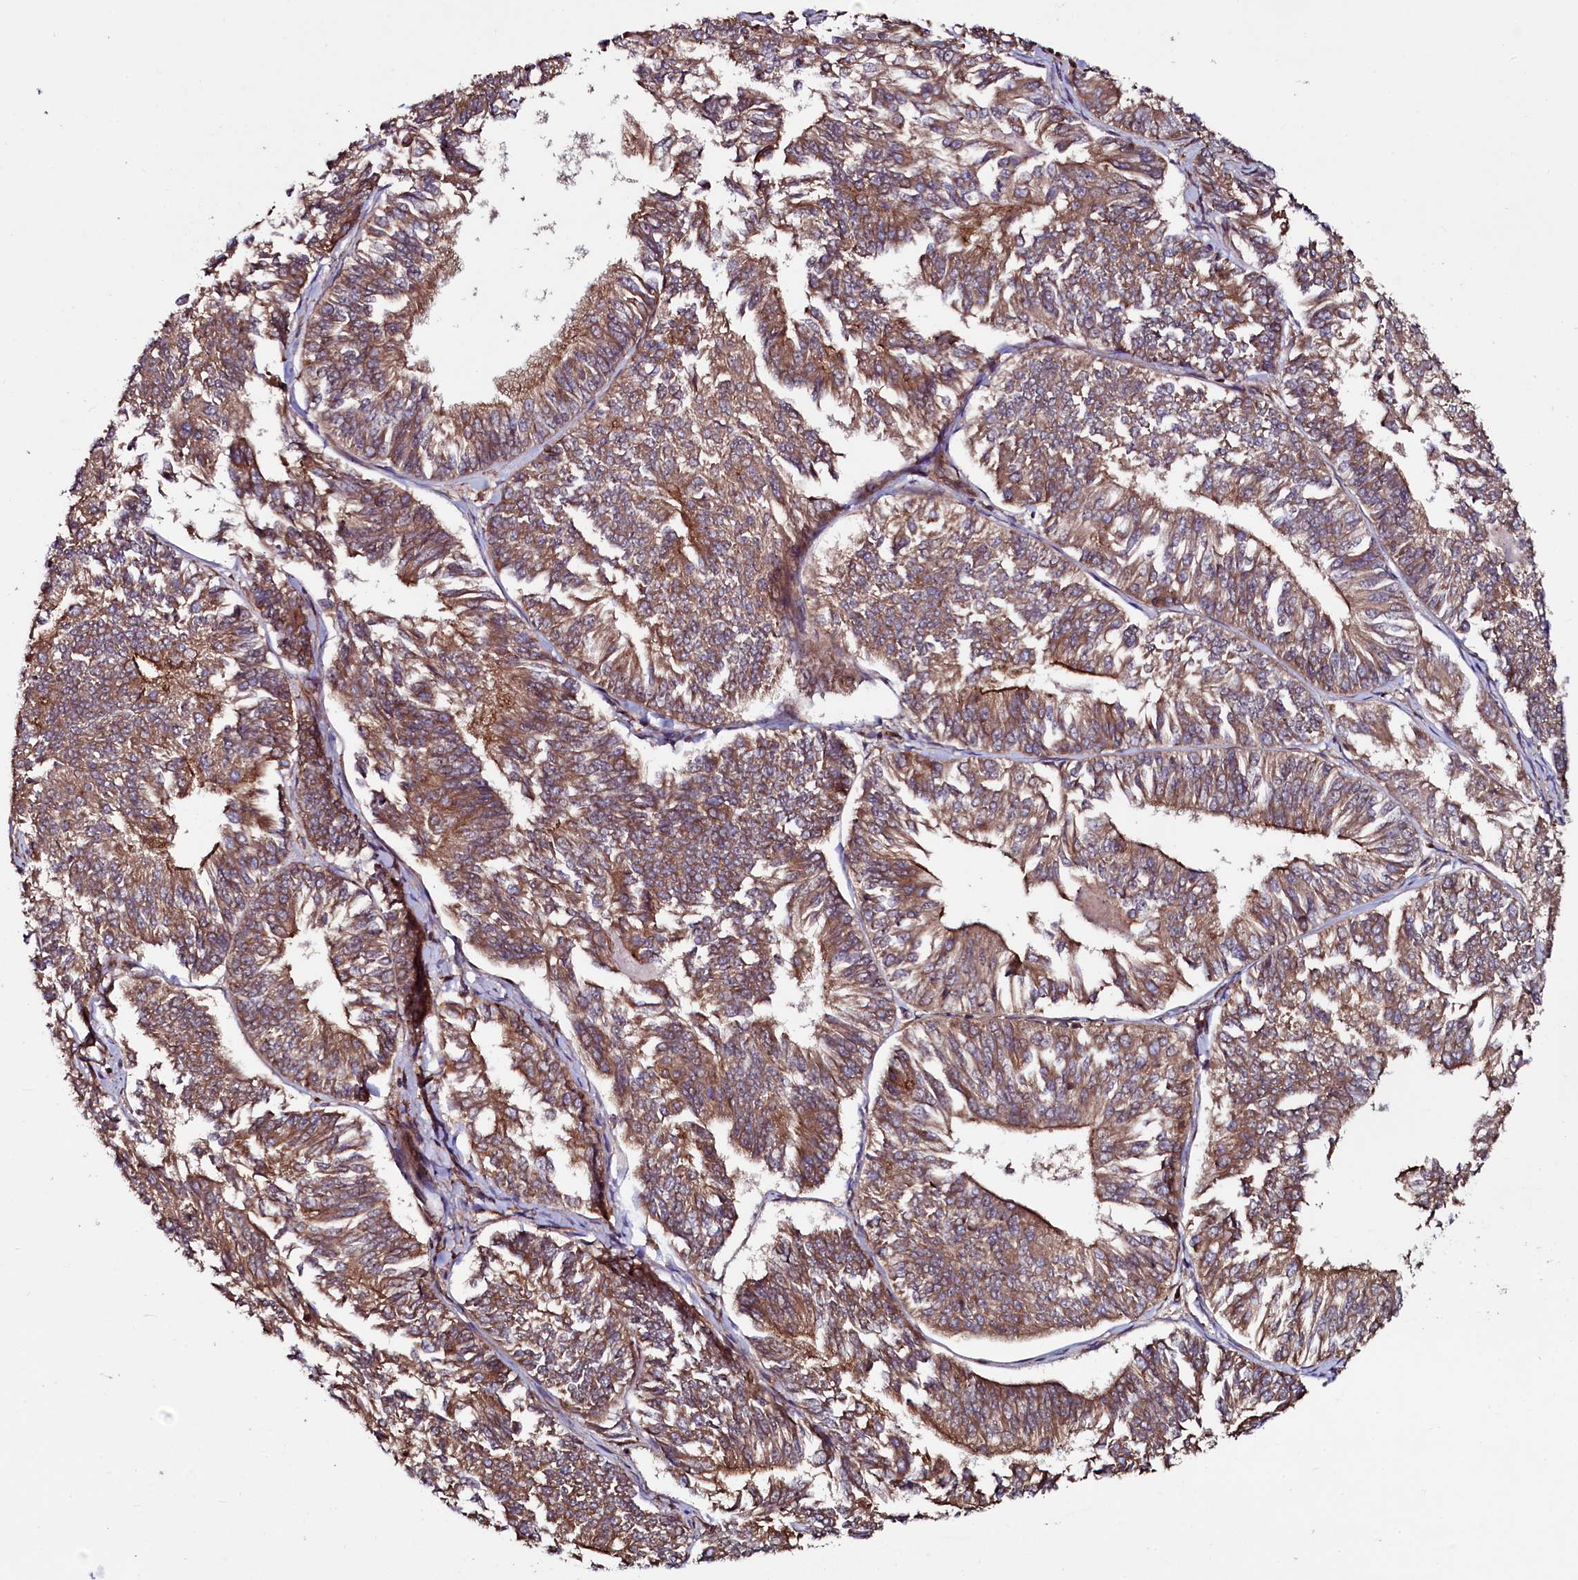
{"staining": {"intensity": "moderate", "quantity": ">75%", "location": "cytoplasmic/membranous"}, "tissue": "endometrial cancer", "cell_type": "Tumor cells", "image_type": "cancer", "snomed": [{"axis": "morphology", "description": "Adenocarcinoma, NOS"}, {"axis": "topography", "description": "Endometrium"}], "caption": "The image shows staining of endometrial cancer, revealing moderate cytoplasmic/membranous protein staining (brown color) within tumor cells.", "gene": "USPL1", "patient": {"sex": "female", "age": 58}}